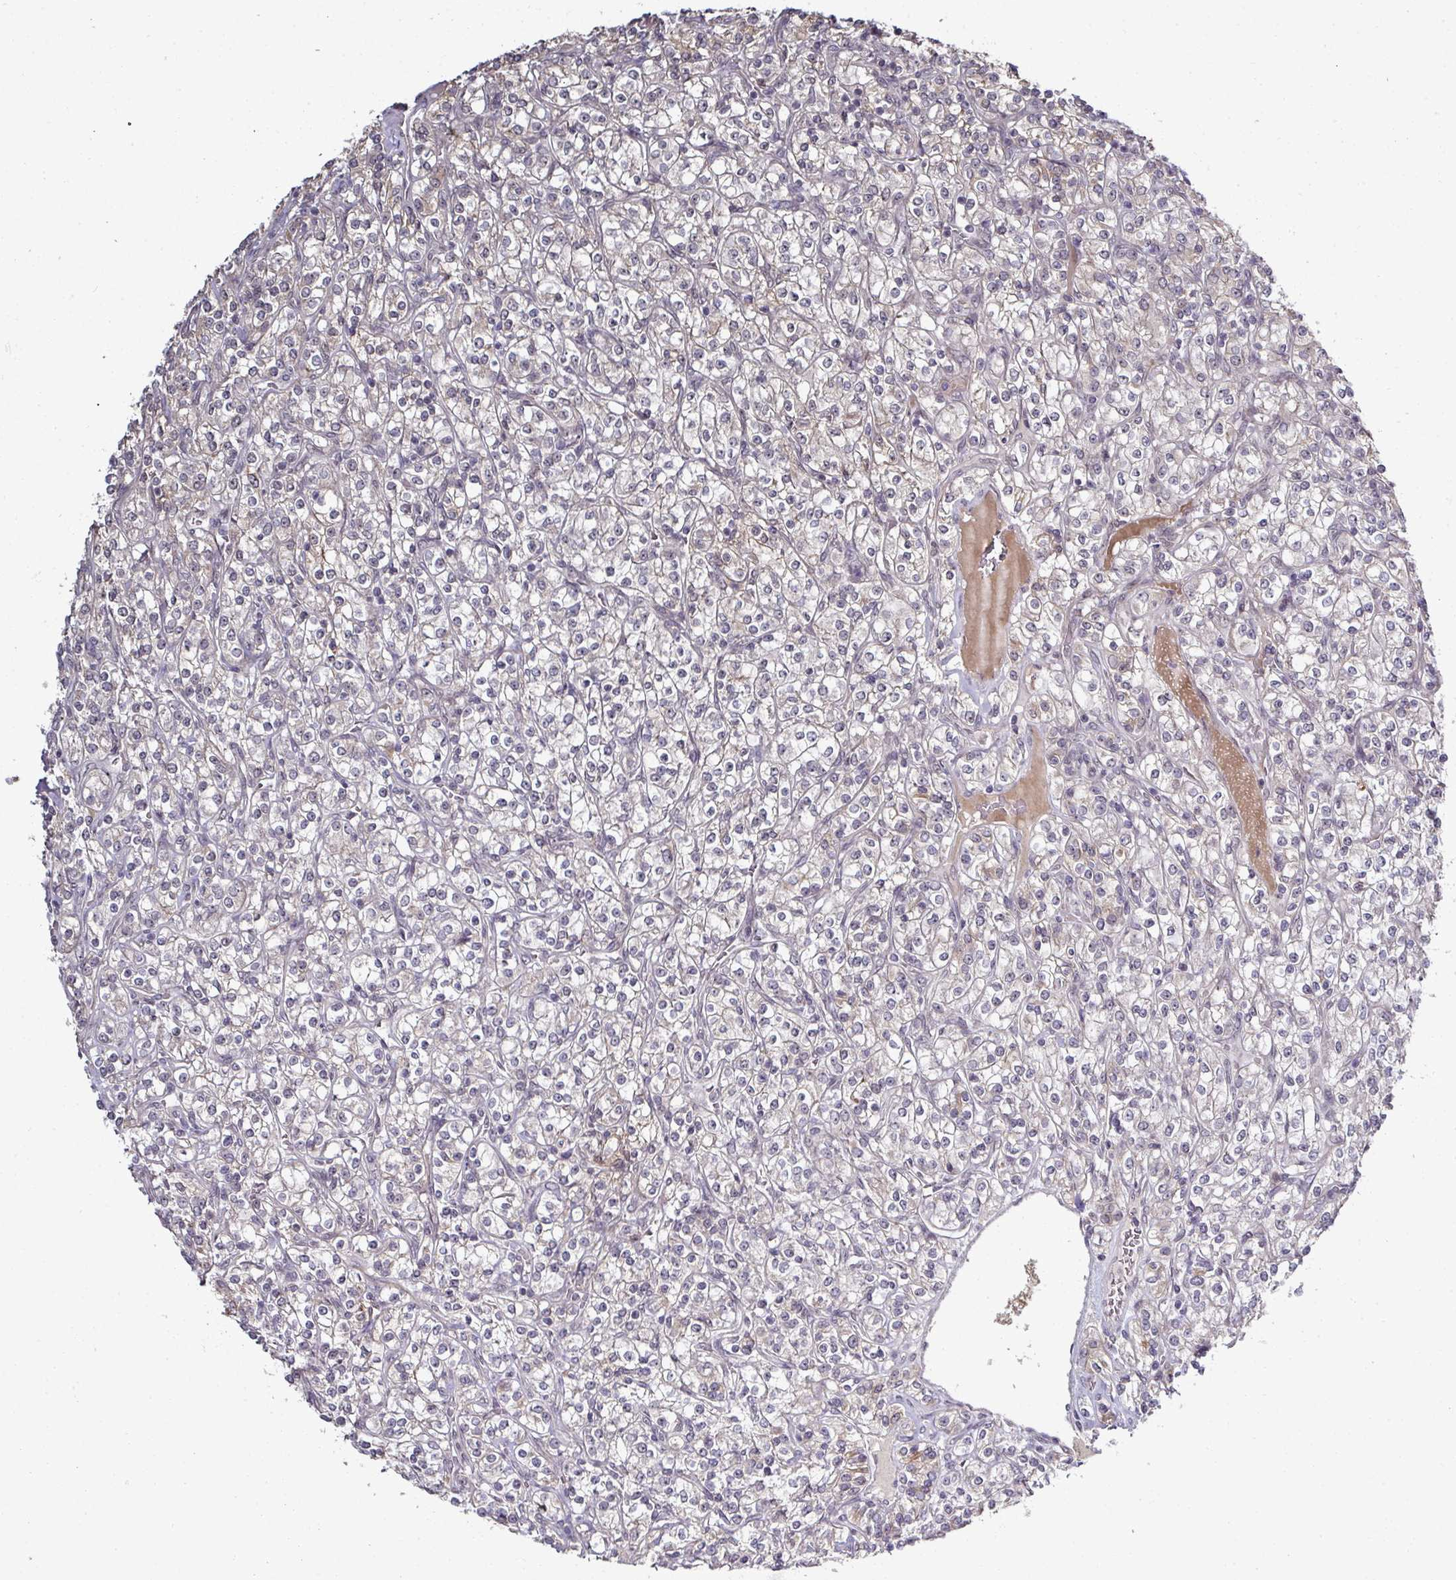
{"staining": {"intensity": "negative", "quantity": "none", "location": "none"}, "tissue": "renal cancer", "cell_type": "Tumor cells", "image_type": "cancer", "snomed": [{"axis": "morphology", "description": "Adenocarcinoma, NOS"}, {"axis": "topography", "description": "Kidney"}], "caption": "A high-resolution micrograph shows immunohistochemistry (IHC) staining of renal adenocarcinoma, which exhibits no significant staining in tumor cells. (DAB IHC with hematoxylin counter stain).", "gene": "GTF2H3", "patient": {"sex": "male", "age": 77}}